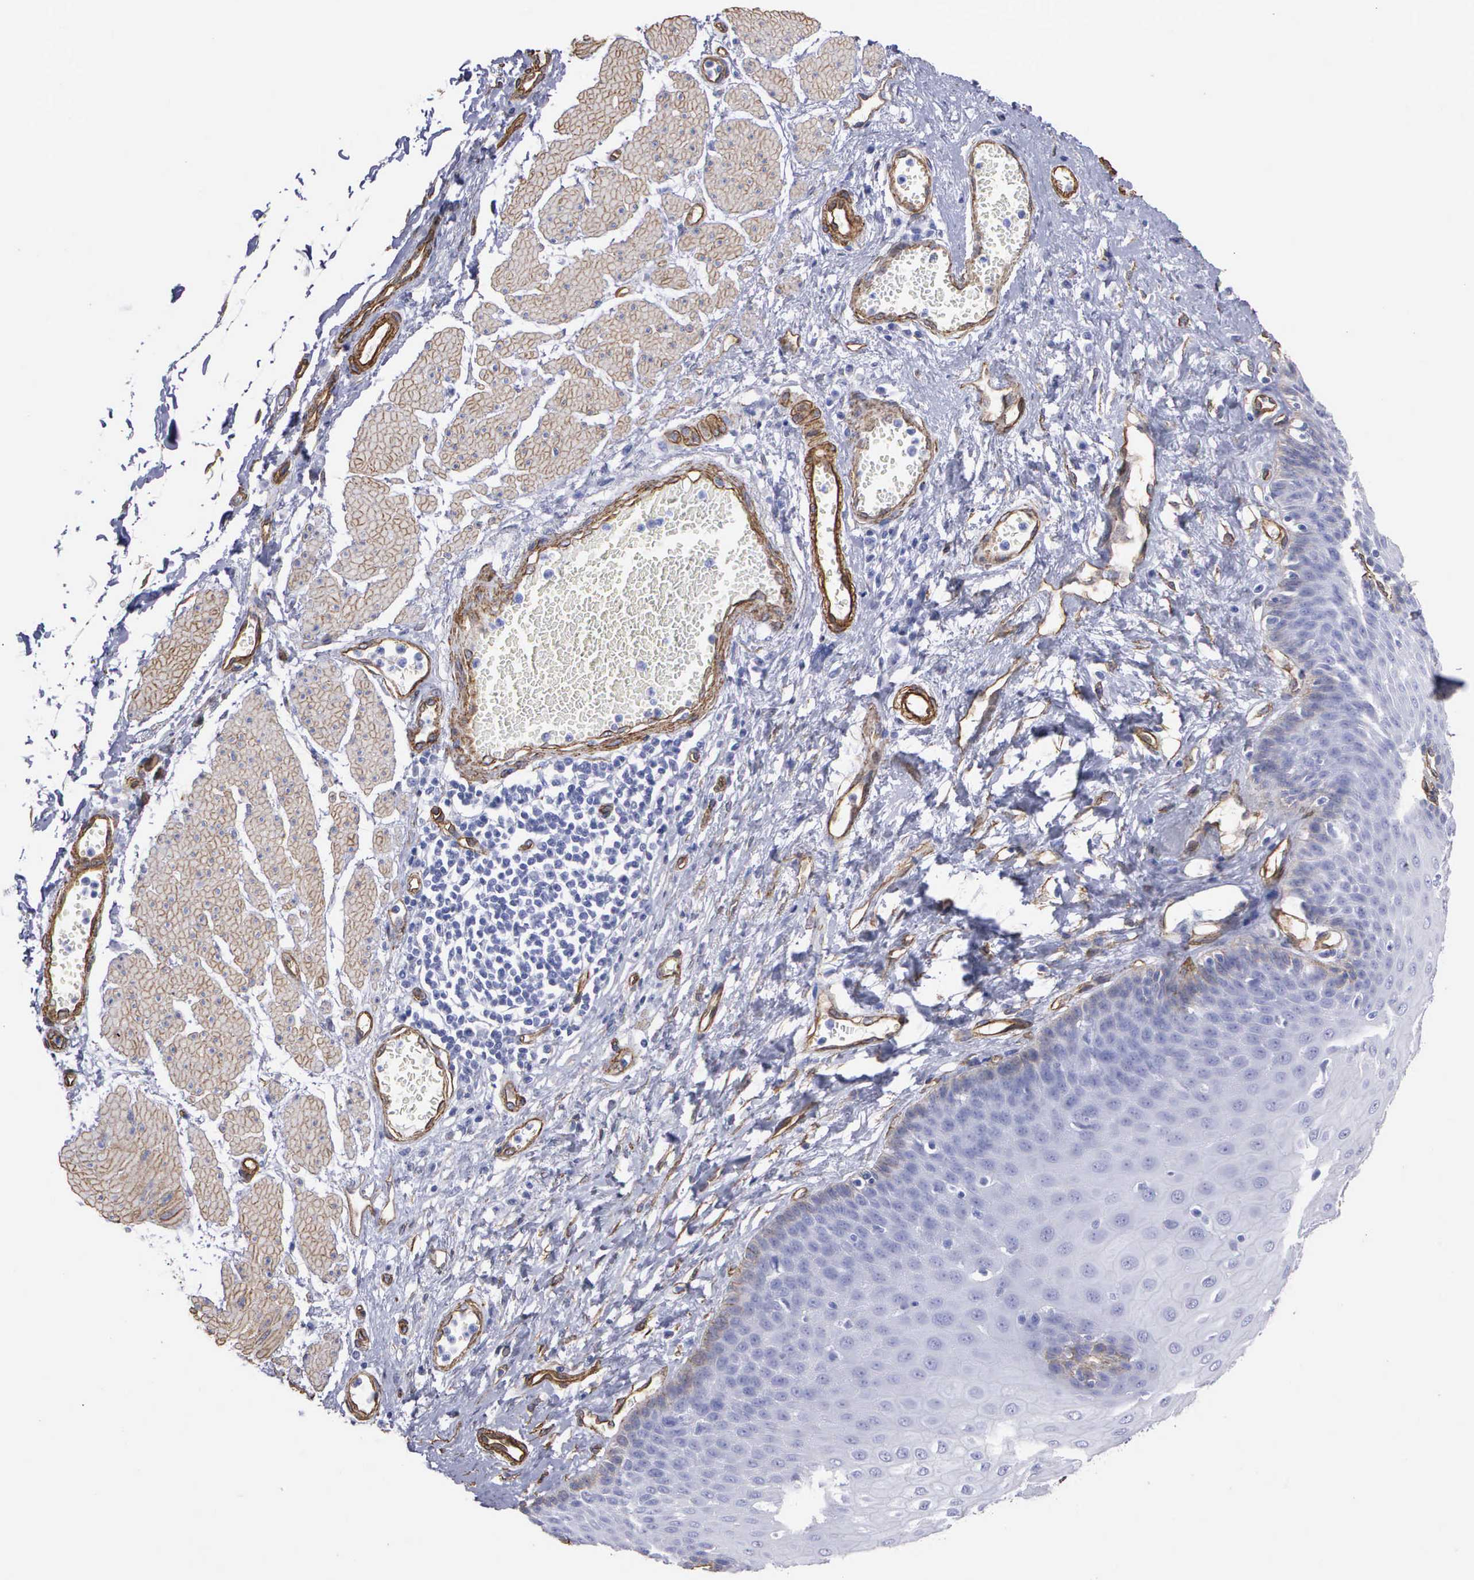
{"staining": {"intensity": "weak", "quantity": "<25%", "location": "cytoplasmic/membranous"}, "tissue": "esophagus", "cell_type": "Squamous epithelial cells", "image_type": "normal", "snomed": [{"axis": "morphology", "description": "Normal tissue, NOS"}, {"axis": "topography", "description": "Esophagus"}], "caption": "IHC micrograph of normal esophagus: esophagus stained with DAB demonstrates no significant protein staining in squamous epithelial cells. (Immunohistochemistry (ihc), brightfield microscopy, high magnification).", "gene": "MAGEB10", "patient": {"sex": "male", "age": 65}}